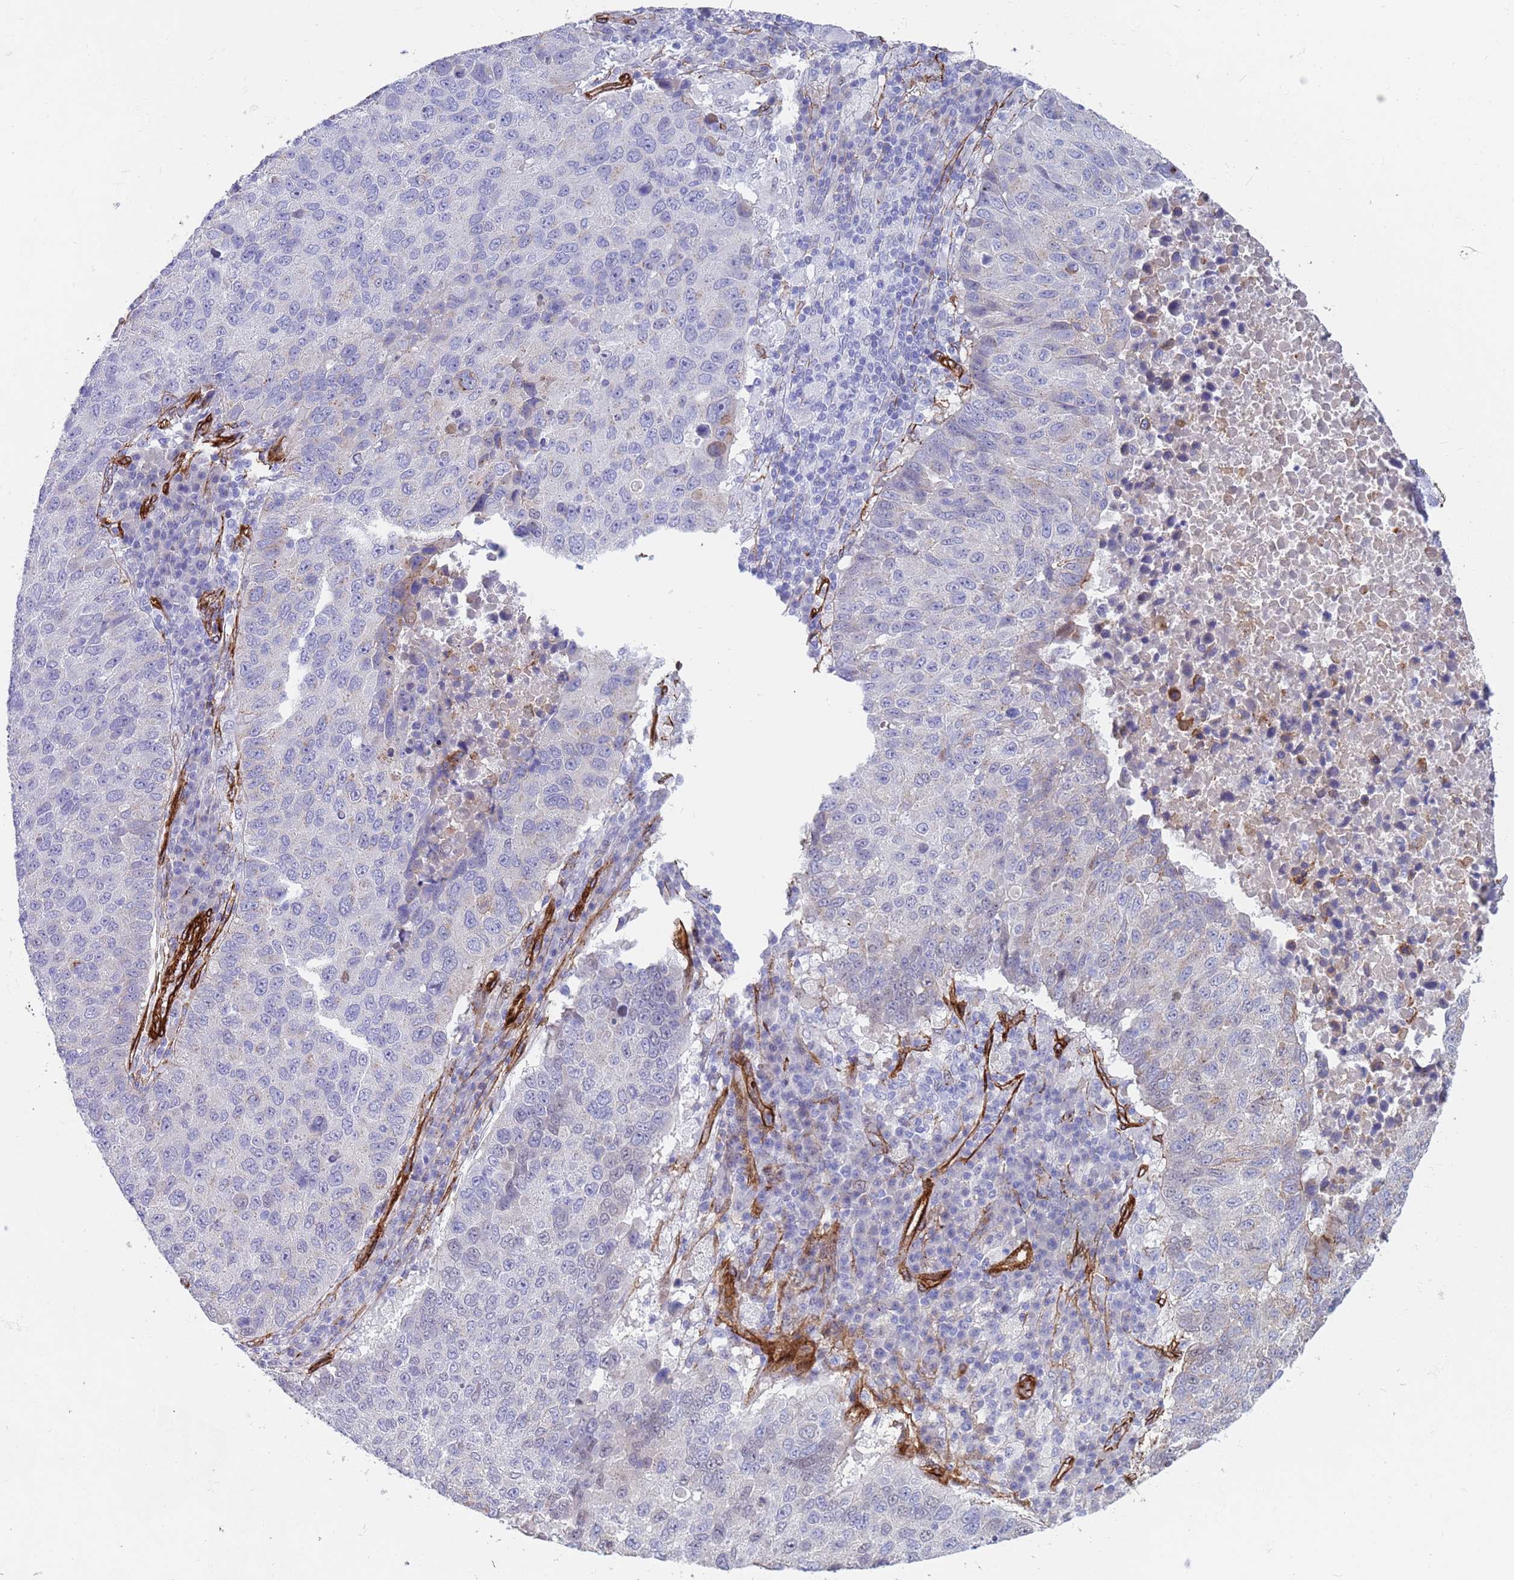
{"staining": {"intensity": "moderate", "quantity": "<25%", "location": "cytoplasmic/membranous"}, "tissue": "lung cancer", "cell_type": "Tumor cells", "image_type": "cancer", "snomed": [{"axis": "morphology", "description": "Squamous cell carcinoma, NOS"}, {"axis": "topography", "description": "Lung"}], "caption": "IHC (DAB (3,3'-diaminobenzidine)) staining of human lung cancer (squamous cell carcinoma) displays moderate cytoplasmic/membranous protein expression in approximately <25% of tumor cells. Using DAB (brown) and hematoxylin (blue) stains, captured at high magnification using brightfield microscopy.", "gene": "CAV2", "patient": {"sex": "male", "age": 73}}